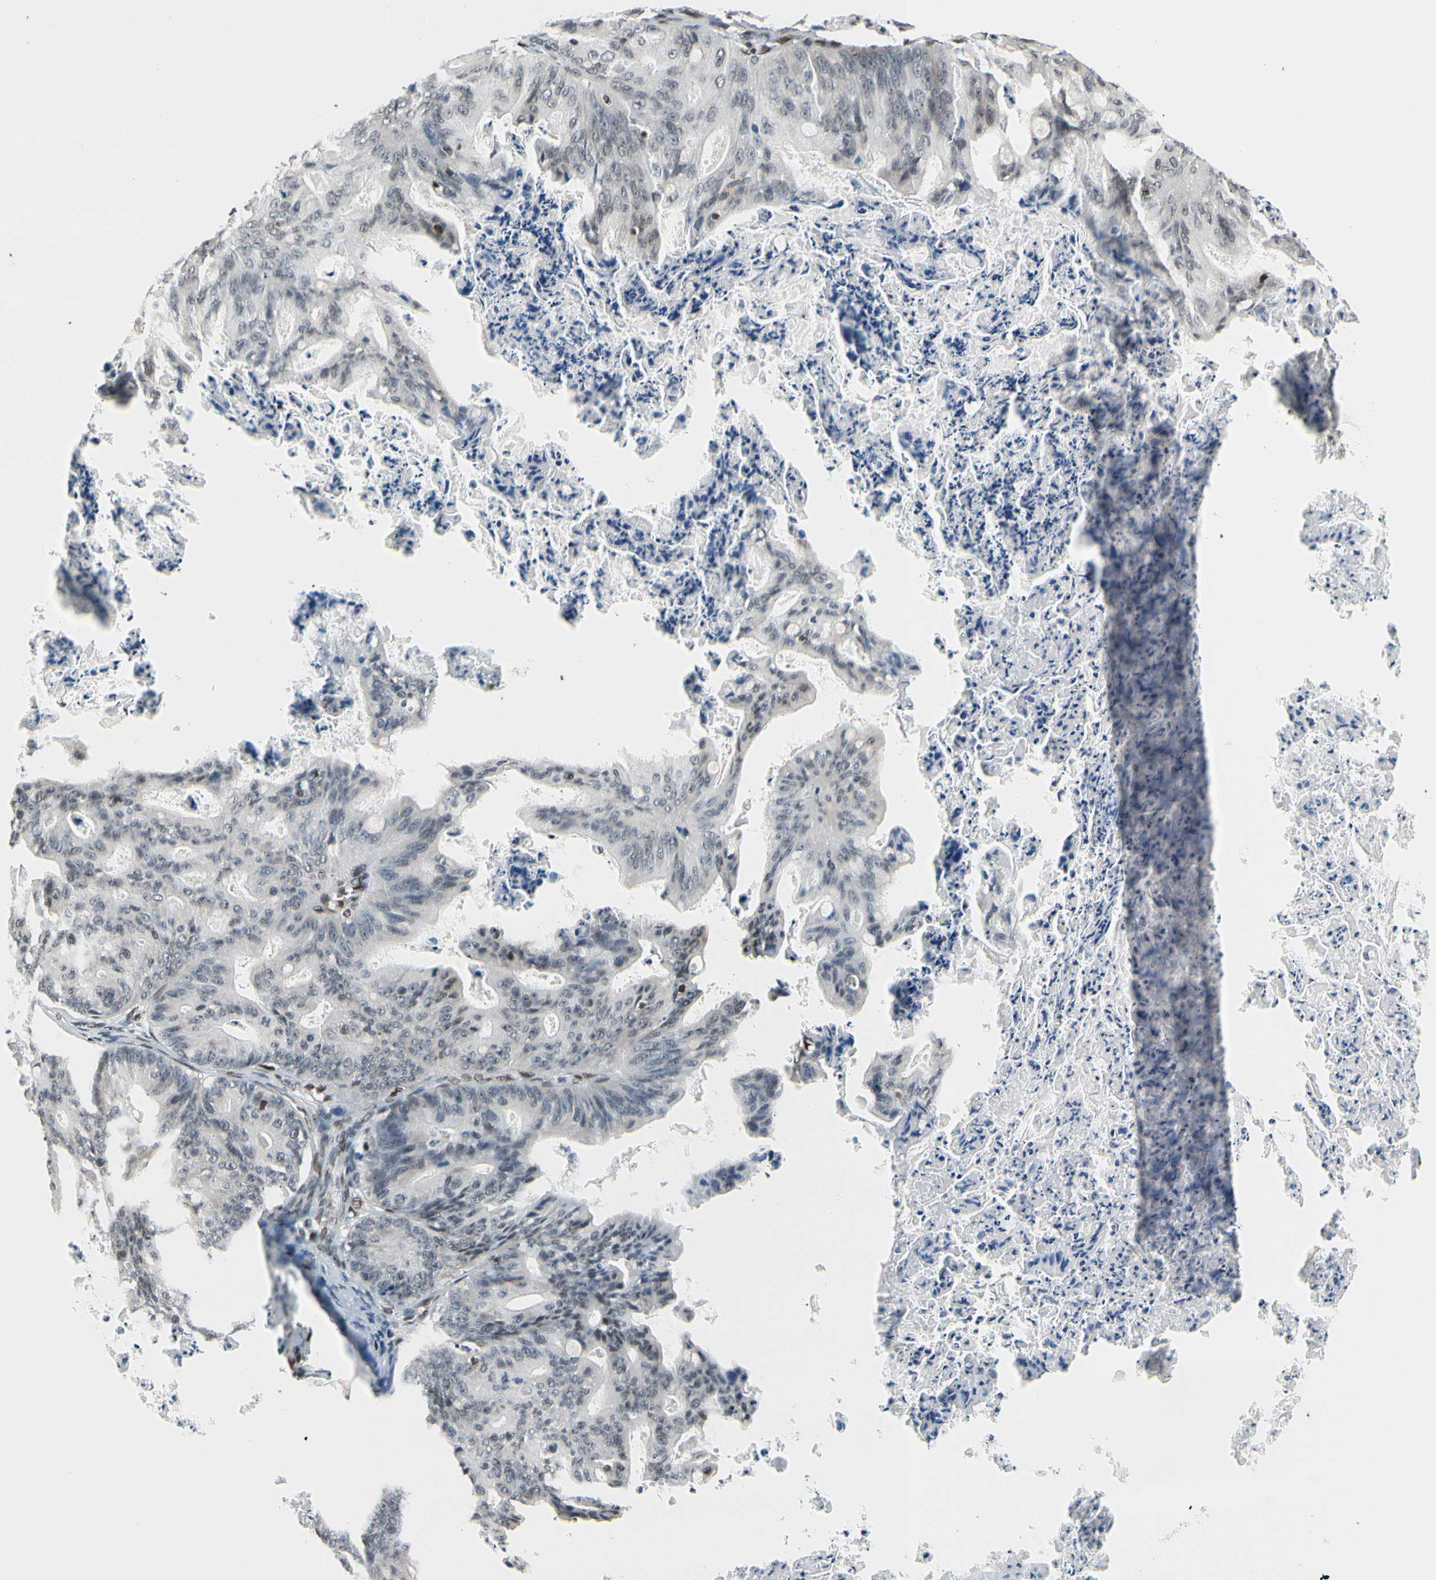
{"staining": {"intensity": "weak", "quantity": "25%-75%", "location": "nuclear"}, "tissue": "ovarian cancer", "cell_type": "Tumor cells", "image_type": "cancer", "snomed": [{"axis": "morphology", "description": "Cystadenocarcinoma, mucinous, NOS"}, {"axis": "topography", "description": "Ovary"}], "caption": "DAB (3,3'-diaminobenzidine) immunohistochemical staining of human ovarian cancer (mucinous cystadenocarcinoma) demonstrates weak nuclear protein positivity in approximately 25%-75% of tumor cells. (Brightfield microscopy of DAB IHC at high magnification).", "gene": "RECQL", "patient": {"sex": "female", "age": 36}}